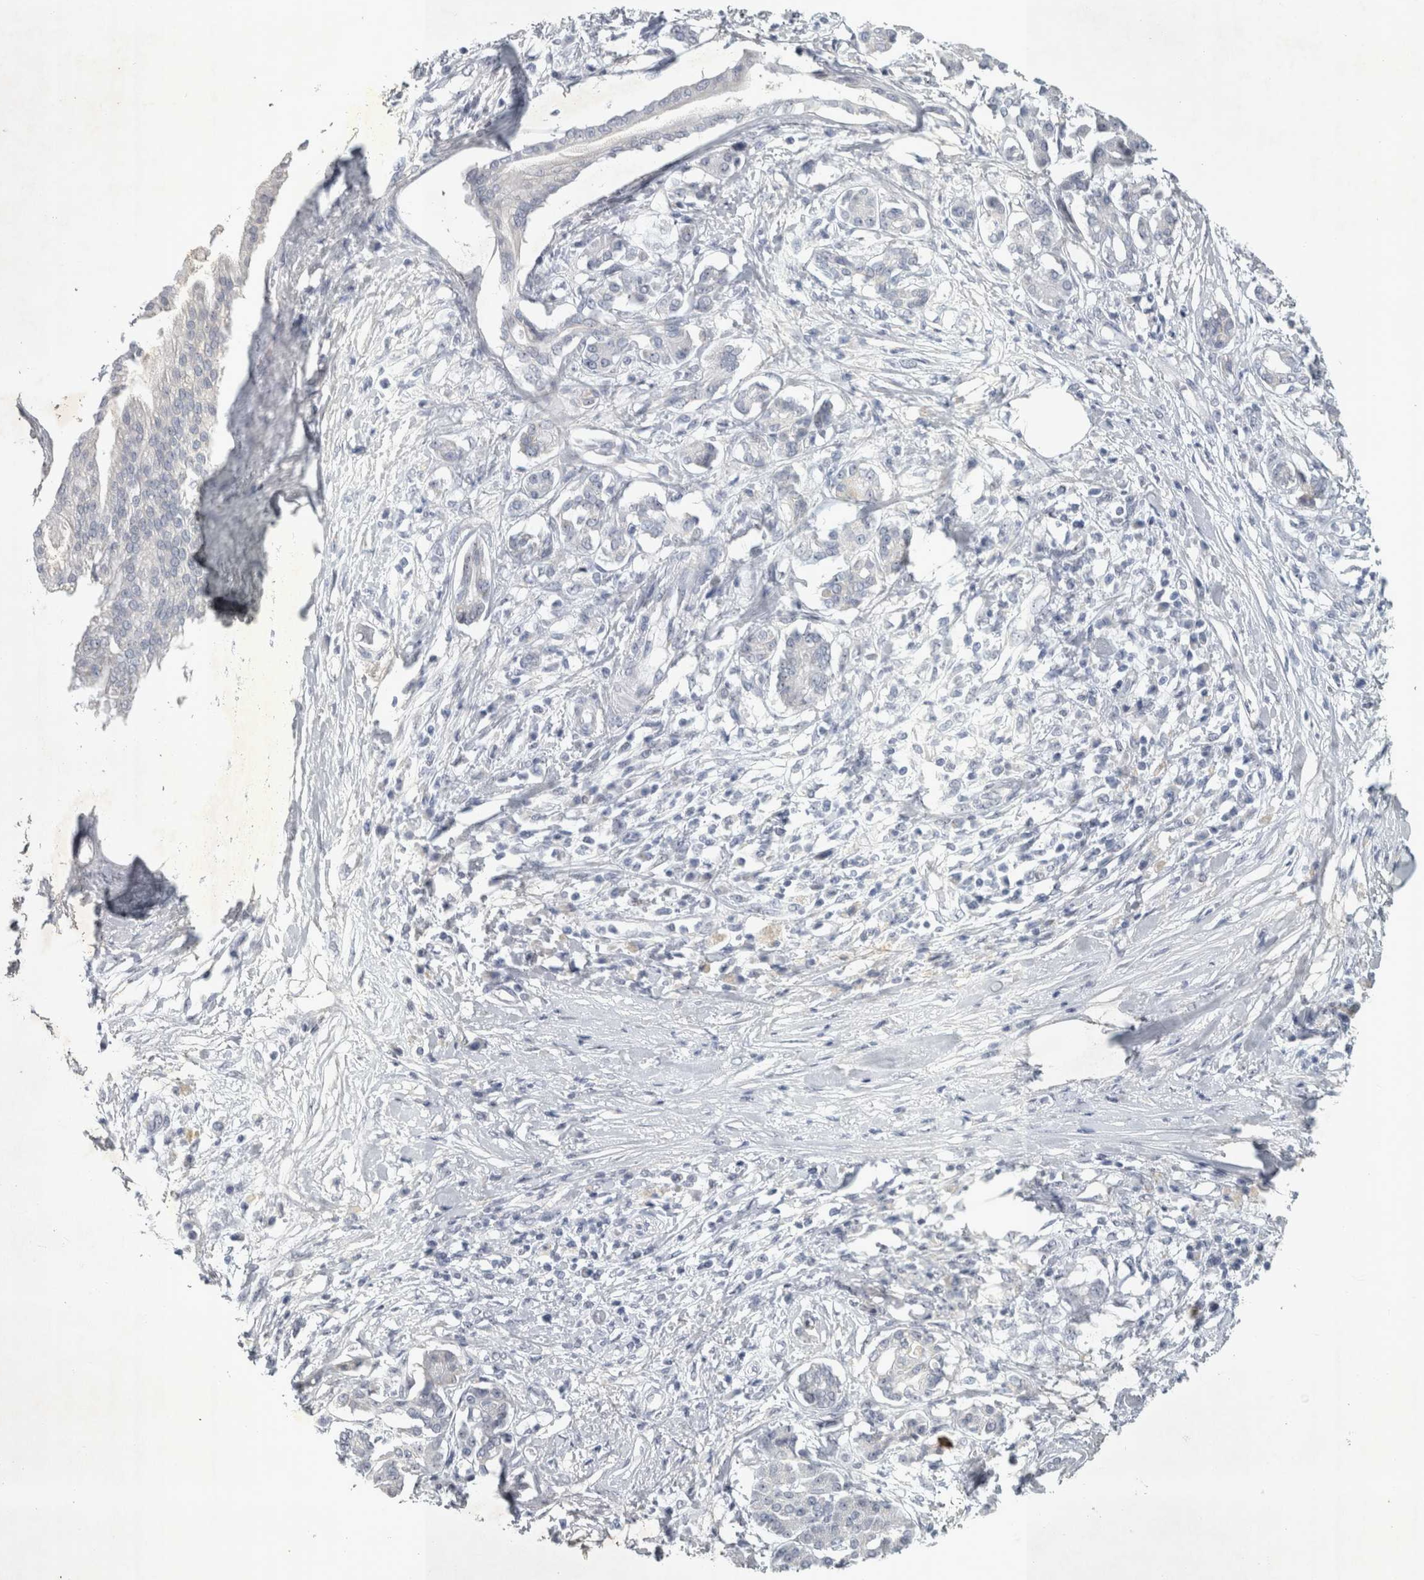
{"staining": {"intensity": "negative", "quantity": "none", "location": "none"}, "tissue": "pancreatic cancer", "cell_type": "Tumor cells", "image_type": "cancer", "snomed": [{"axis": "morphology", "description": "Adenocarcinoma, NOS"}, {"axis": "topography", "description": "Pancreas"}], "caption": "IHC image of neoplastic tissue: pancreatic cancer (adenocarcinoma) stained with DAB displays no significant protein staining in tumor cells. (IHC, brightfield microscopy, high magnification).", "gene": "FXYD7", "patient": {"sex": "female", "age": 56}}